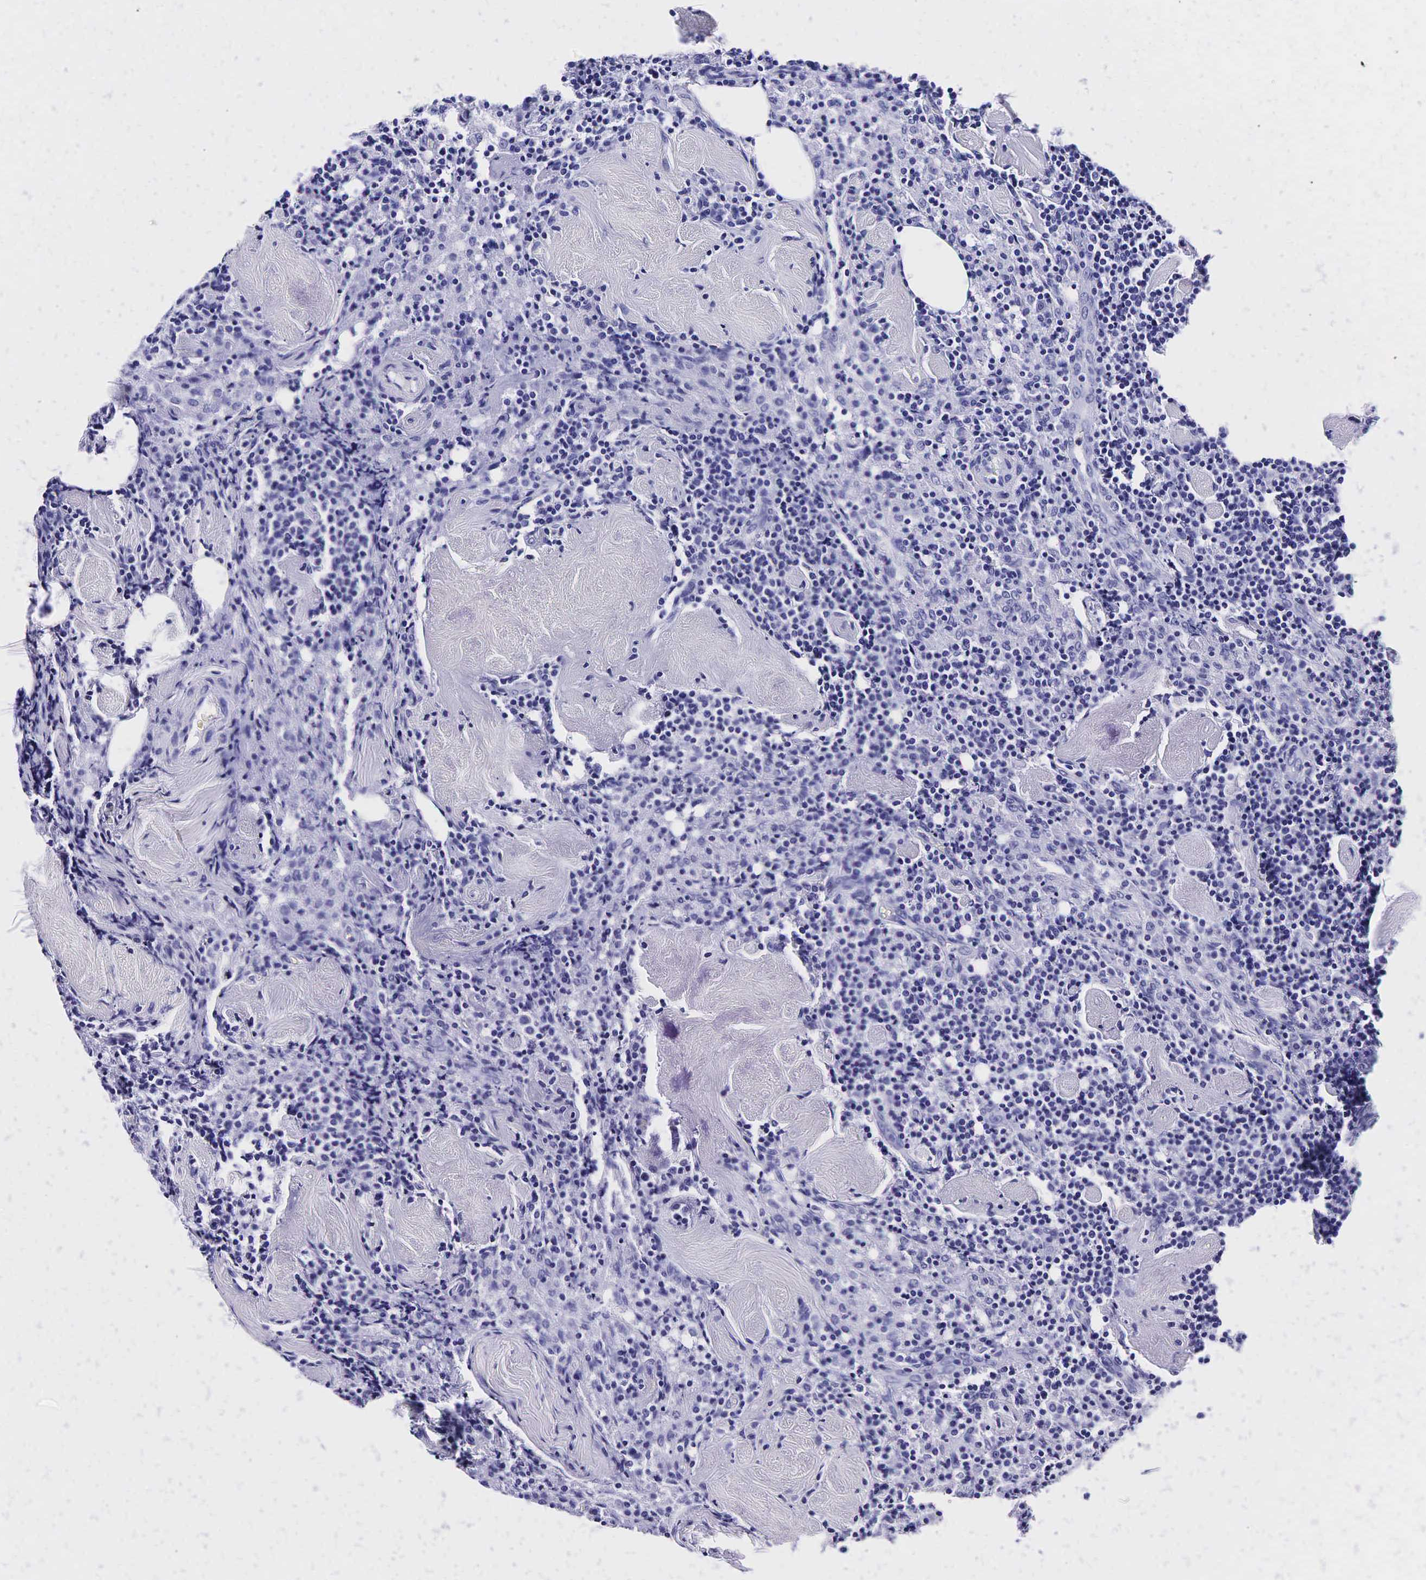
{"staining": {"intensity": "negative", "quantity": "none", "location": "none"}, "tissue": "lymph node", "cell_type": "Germinal center cells", "image_type": "normal", "snomed": [{"axis": "morphology", "description": "Normal tissue, NOS"}, {"axis": "topography", "description": "Lymph node"}], "caption": "Human lymph node stained for a protein using IHC exhibits no positivity in germinal center cells.", "gene": "KLK3", "patient": {"sex": "male", "age": 67}}